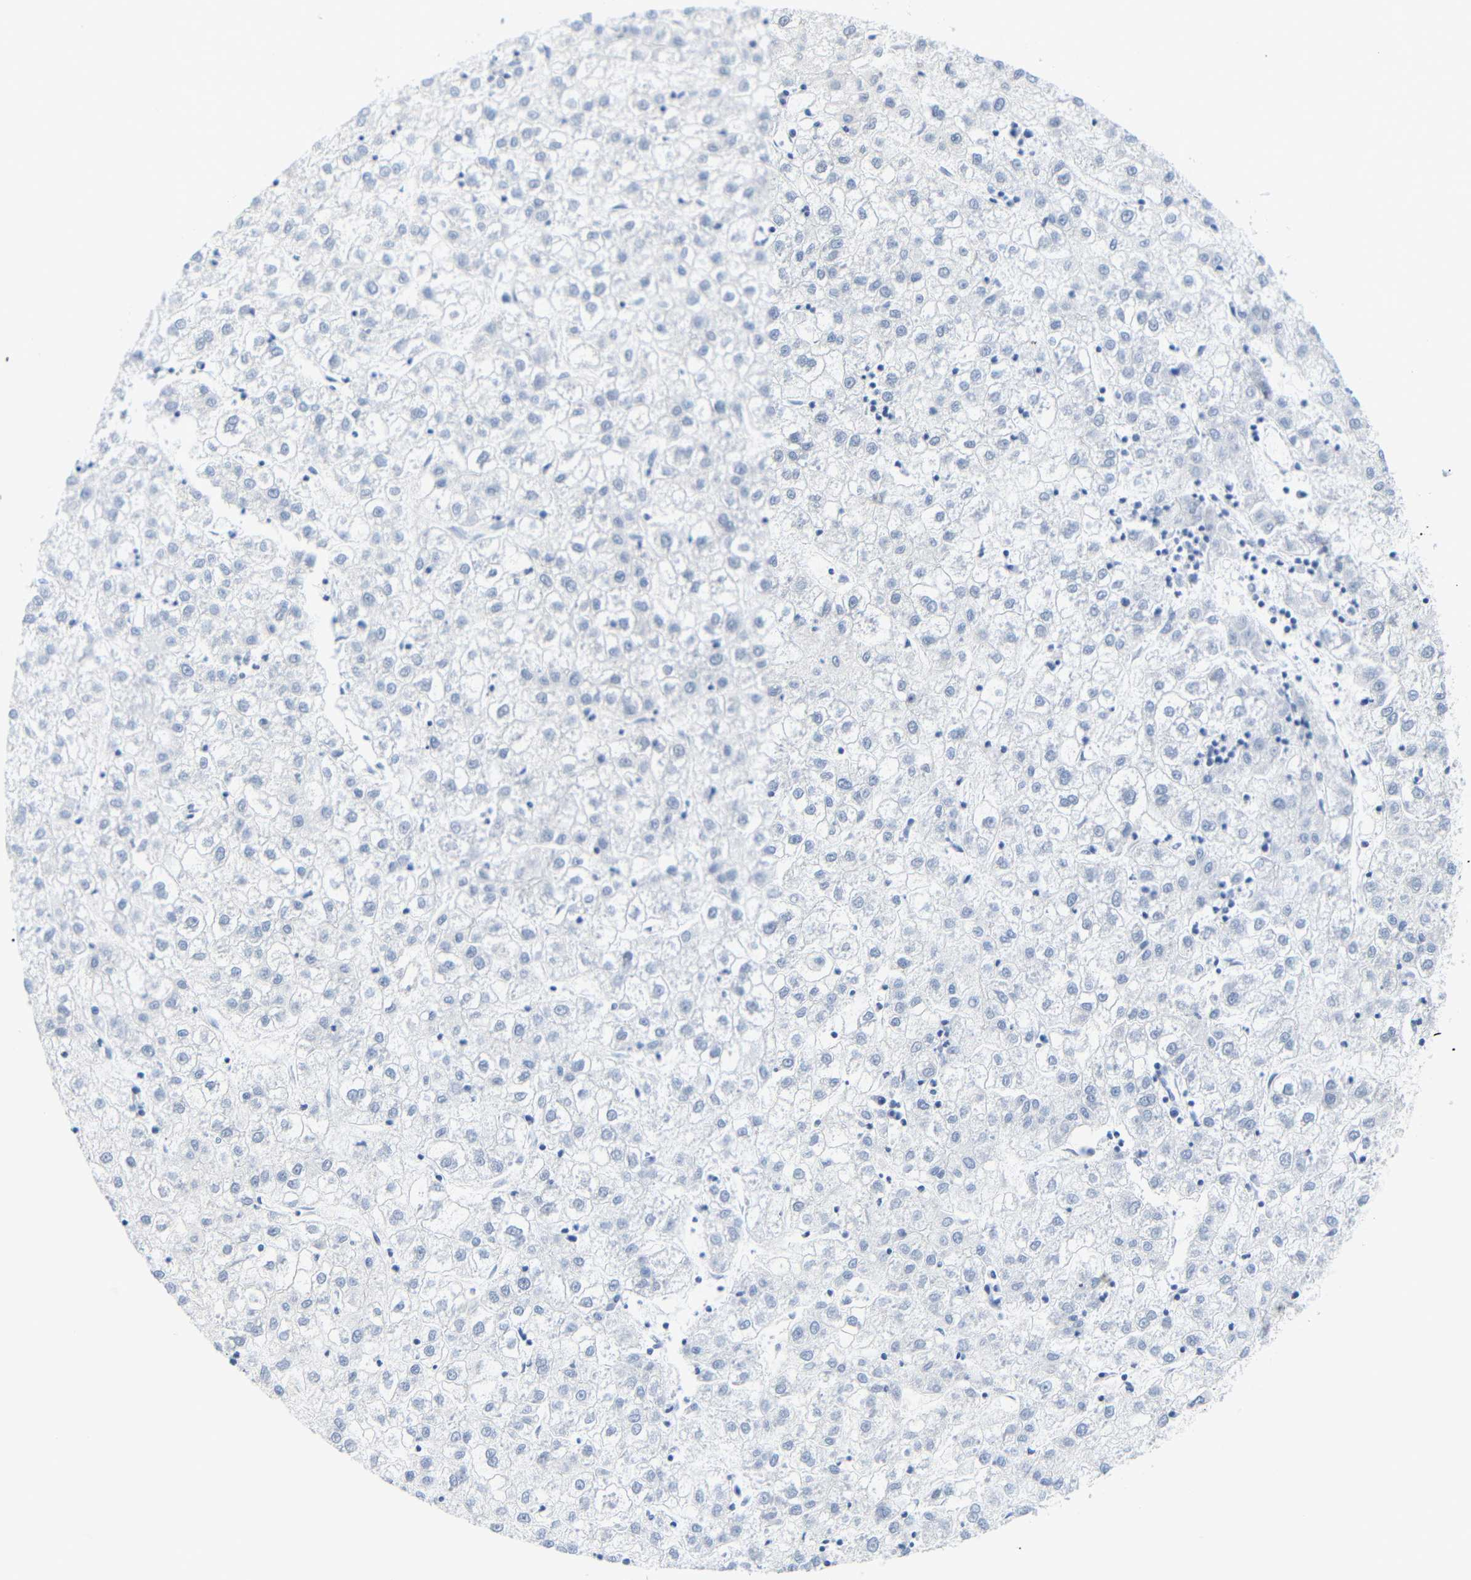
{"staining": {"intensity": "negative", "quantity": "none", "location": "none"}, "tissue": "liver cancer", "cell_type": "Tumor cells", "image_type": "cancer", "snomed": [{"axis": "morphology", "description": "Carcinoma, Hepatocellular, NOS"}, {"axis": "topography", "description": "Liver"}], "caption": "This is an IHC photomicrograph of human hepatocellular carcinoma (liver). There is no staining in tumor cells.", "gene": "STMN3", "patient": {"sex": "male", "age": 72}}